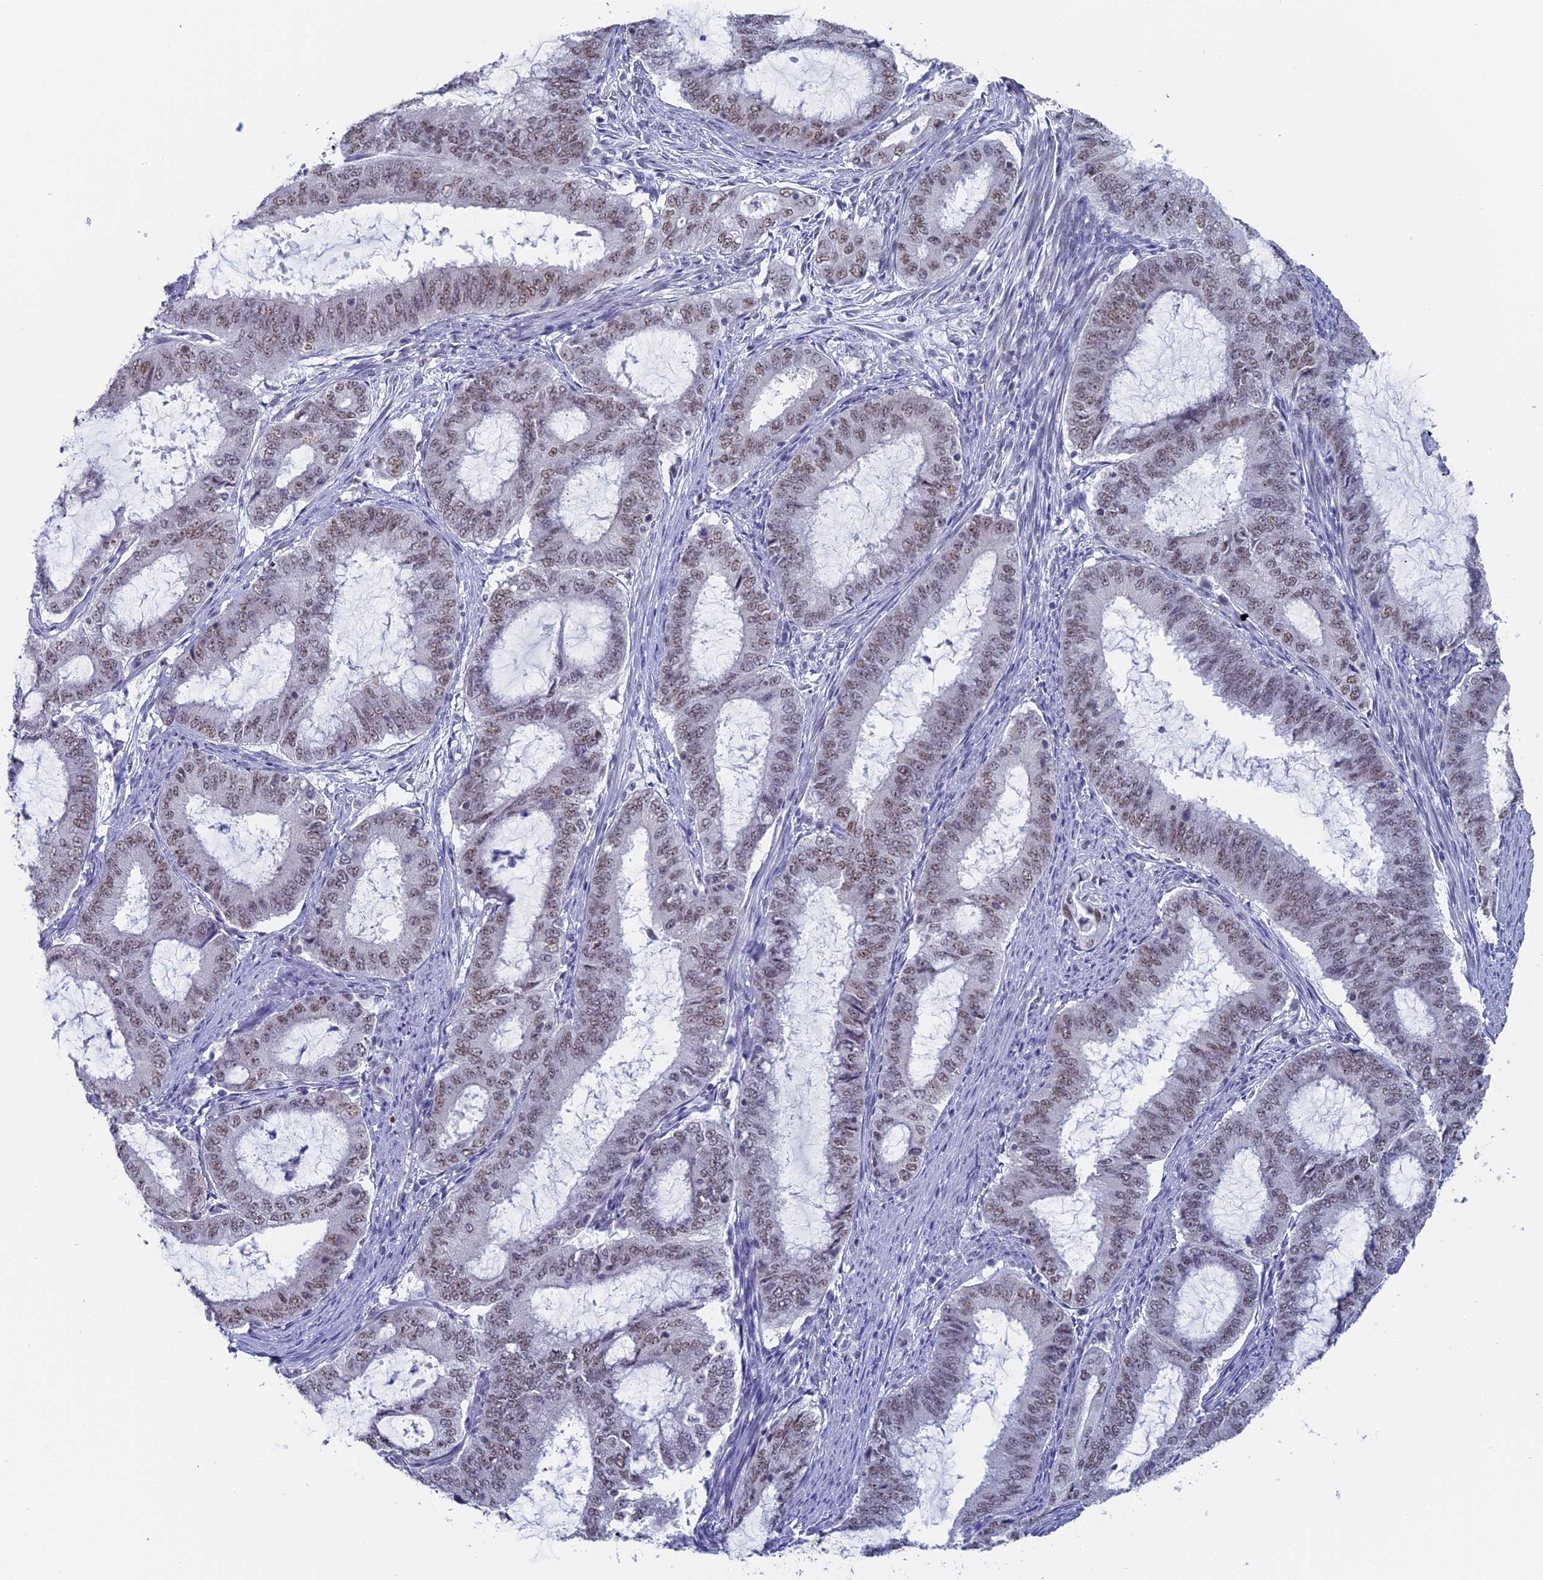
{"staining": {"intensity": "weak", "quantity": ">75%", "location": "nuclear"}, "tissue": "endometrial cancer", "cell_type": "Tumor cells", "image_type": "cancer", "snomed": [{"axis": "morphology", "description": "Adenocarcinoma, NOS"}, {"axis": "topography", "description": "Endometrium"}], "caption": "DAB immunohistochemical staining of human adenocarcinoma (endometrial) reveals weak nuclear protein staining in about >75% of tumor cells.", "gene": "CD2BP2", "patient": {"sex": "female", "age": 51}}